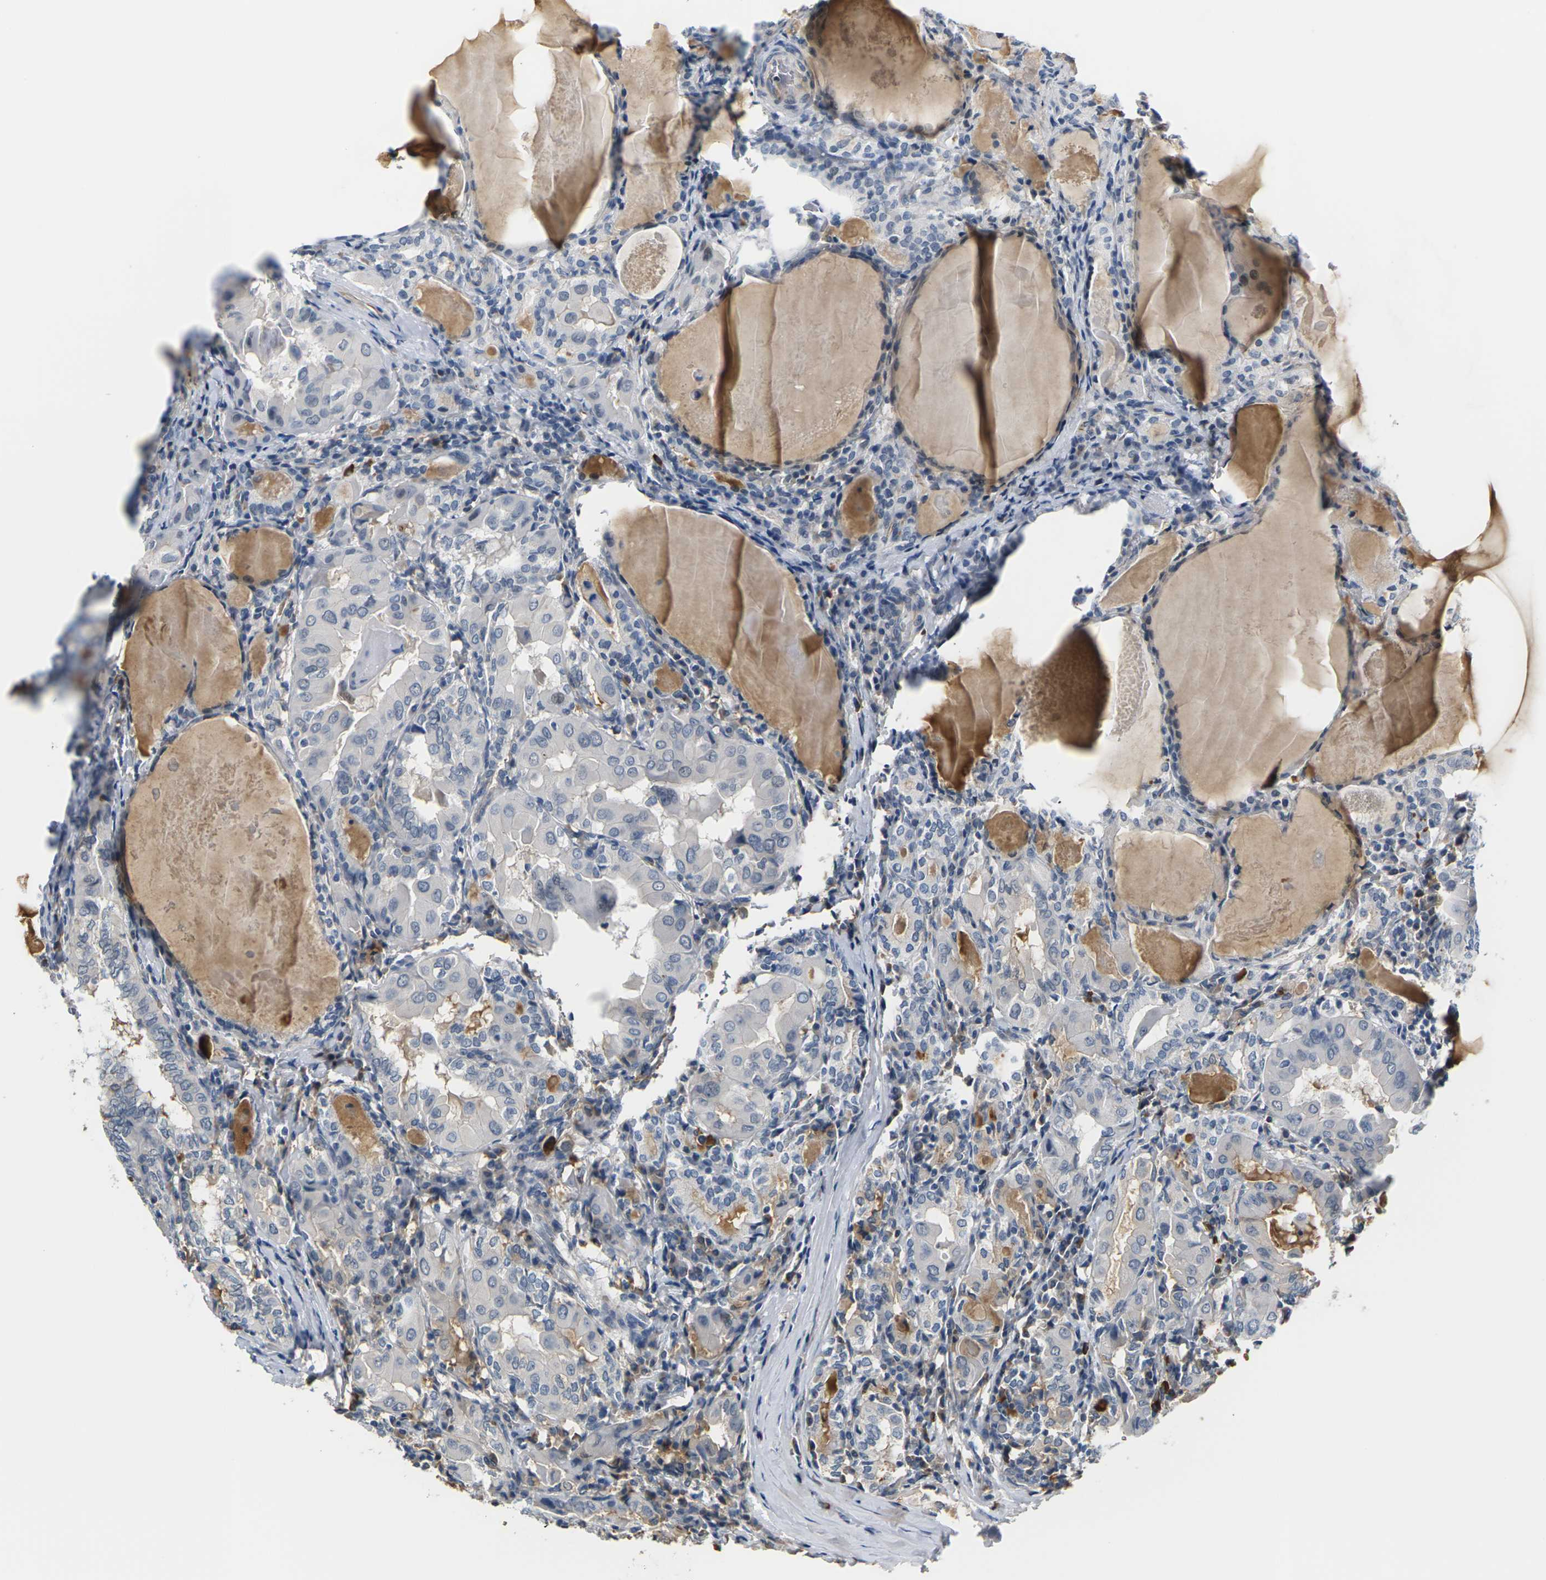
{"staining": {"intensity": "negative", "quantity": "none", "location": "none"}, "tissue": "thyroid cancer", "cell_type": "Tumor cells", "image_type": "cancer", "snomed": [{"axis": "morphology", "description": "Papillary adenocarcinoma, NOS"}, {"axis": "topography", "description": "Thyroid gland"}], "caption": "Photomicrograph shows no protein positivity in tumor cells of papillary adenocarcinoma (thyroid) tissue. Nuclei are stained in blue.", "gene": "PKP2", "patient": {"sex": "female", "age": 42}}